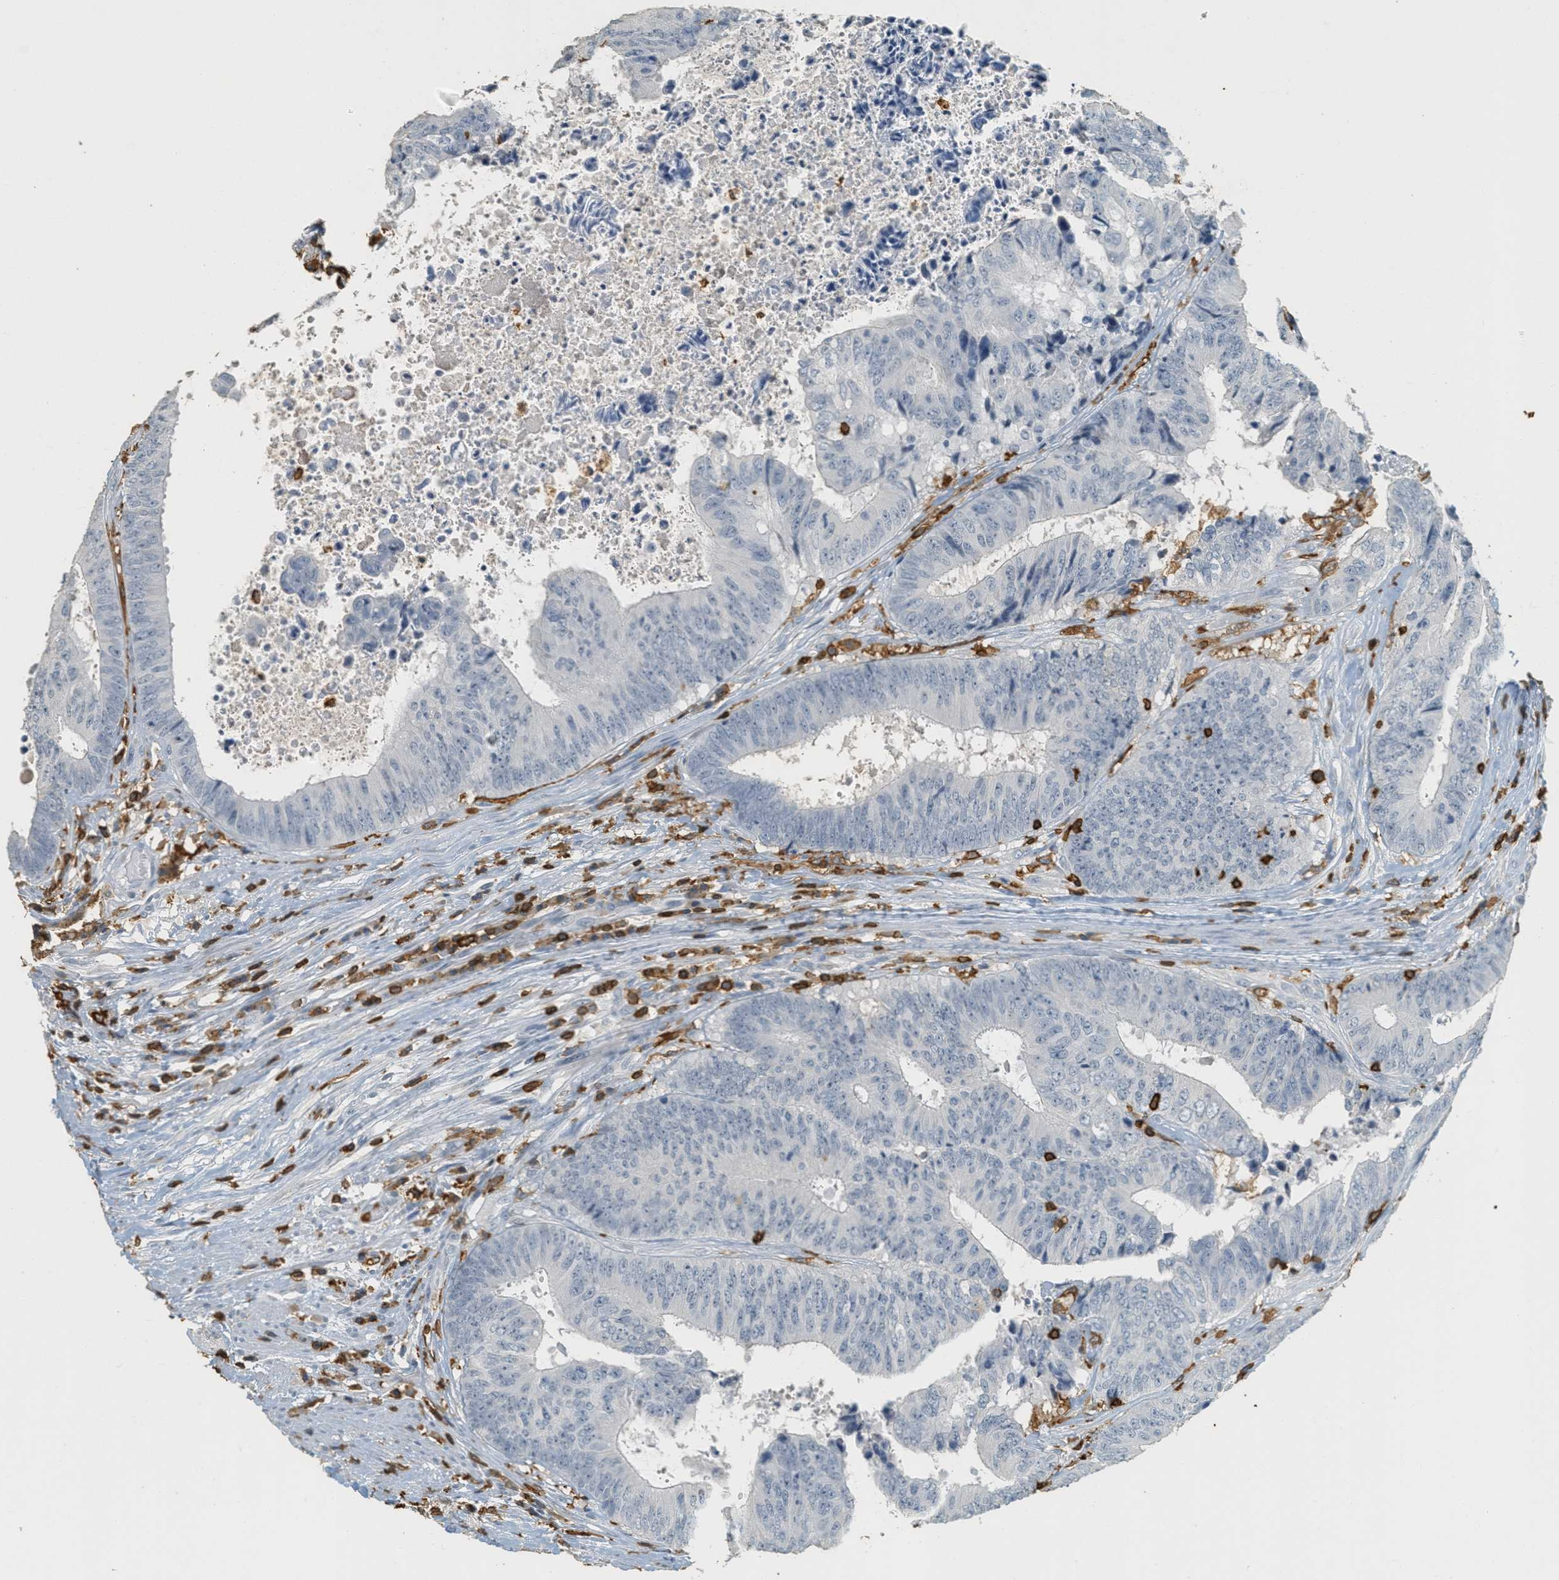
{"staining": {"intensity": "negative", "quantity": "none", "location": "none"}, "tissue": "colorectal cancer", "cell_type": "Tumor cells", "image_type": "cancer", "snomed": [{"axis": "morphology", "description": "Adenocarcinoma, NOS"}, {"axis": "topography", "description": "Rectum"}], "caption": "Colorectal adenocarcinoma was stained to show a protein in brown. There is no significant positivity in tumor cells.", "gene": "LSP1", "patient": {"sex": "male", "age": 72}}